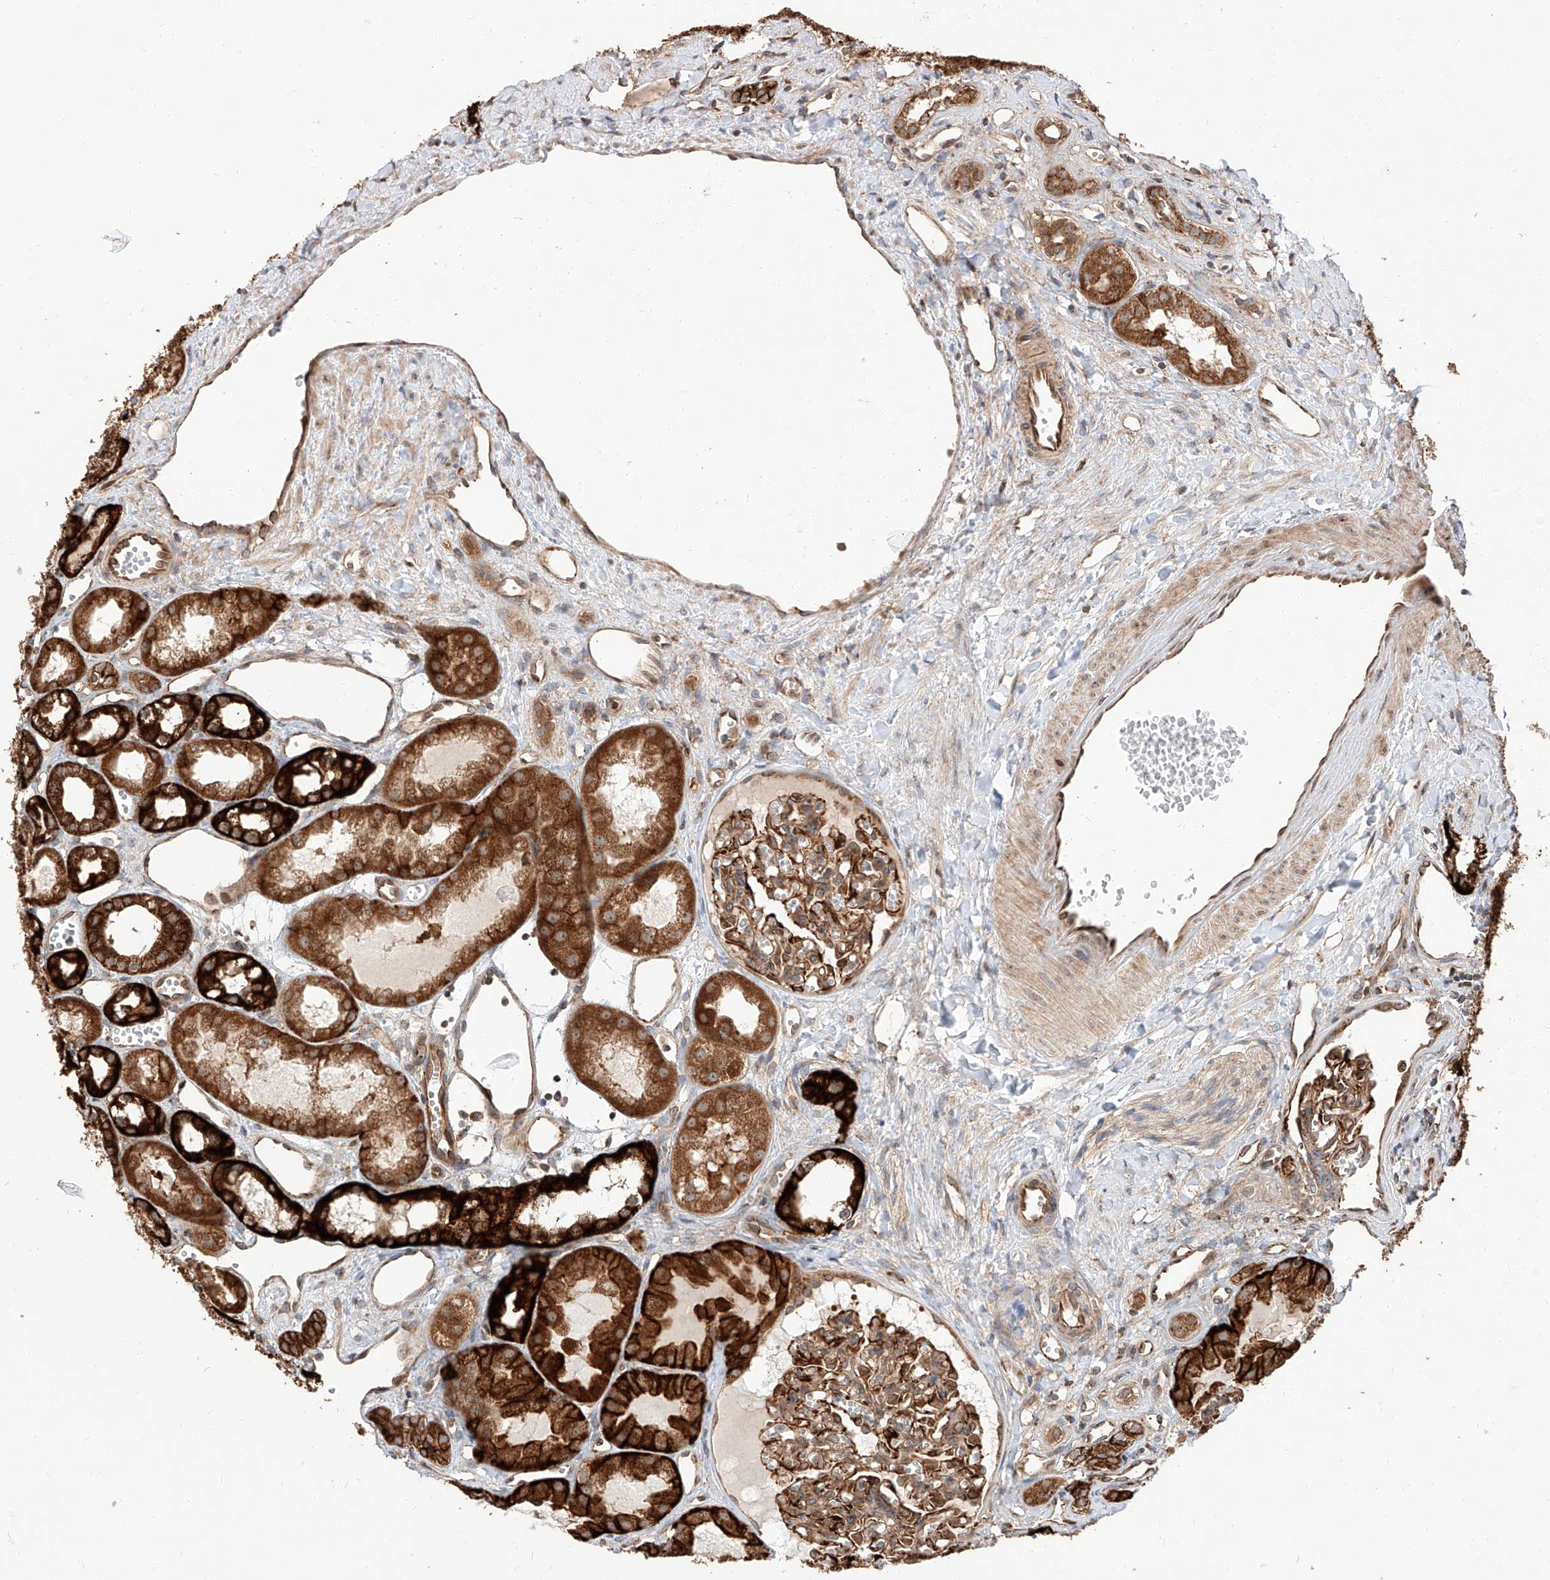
{"staining": {"intensity": "moderate", "quantity": ">75%", "location": "cytoplasmic/membranous"}, "tissue": "kidney", "cell_type": "Cells in glomeruli", "image_type": "normal", "snomed": [{"axis": "morphology", "description": "Normal tissue, NOS"}, {"axis": "topography", "description": "Kidney"}], "caption": "Protein expression analysis of normal kidney demonstrates moderate cytoplasmic/membranous staining in about >75% of cells in glomeruli.", "gene": "ISCA2", "patient": {"sex": "male", "age": 16}}